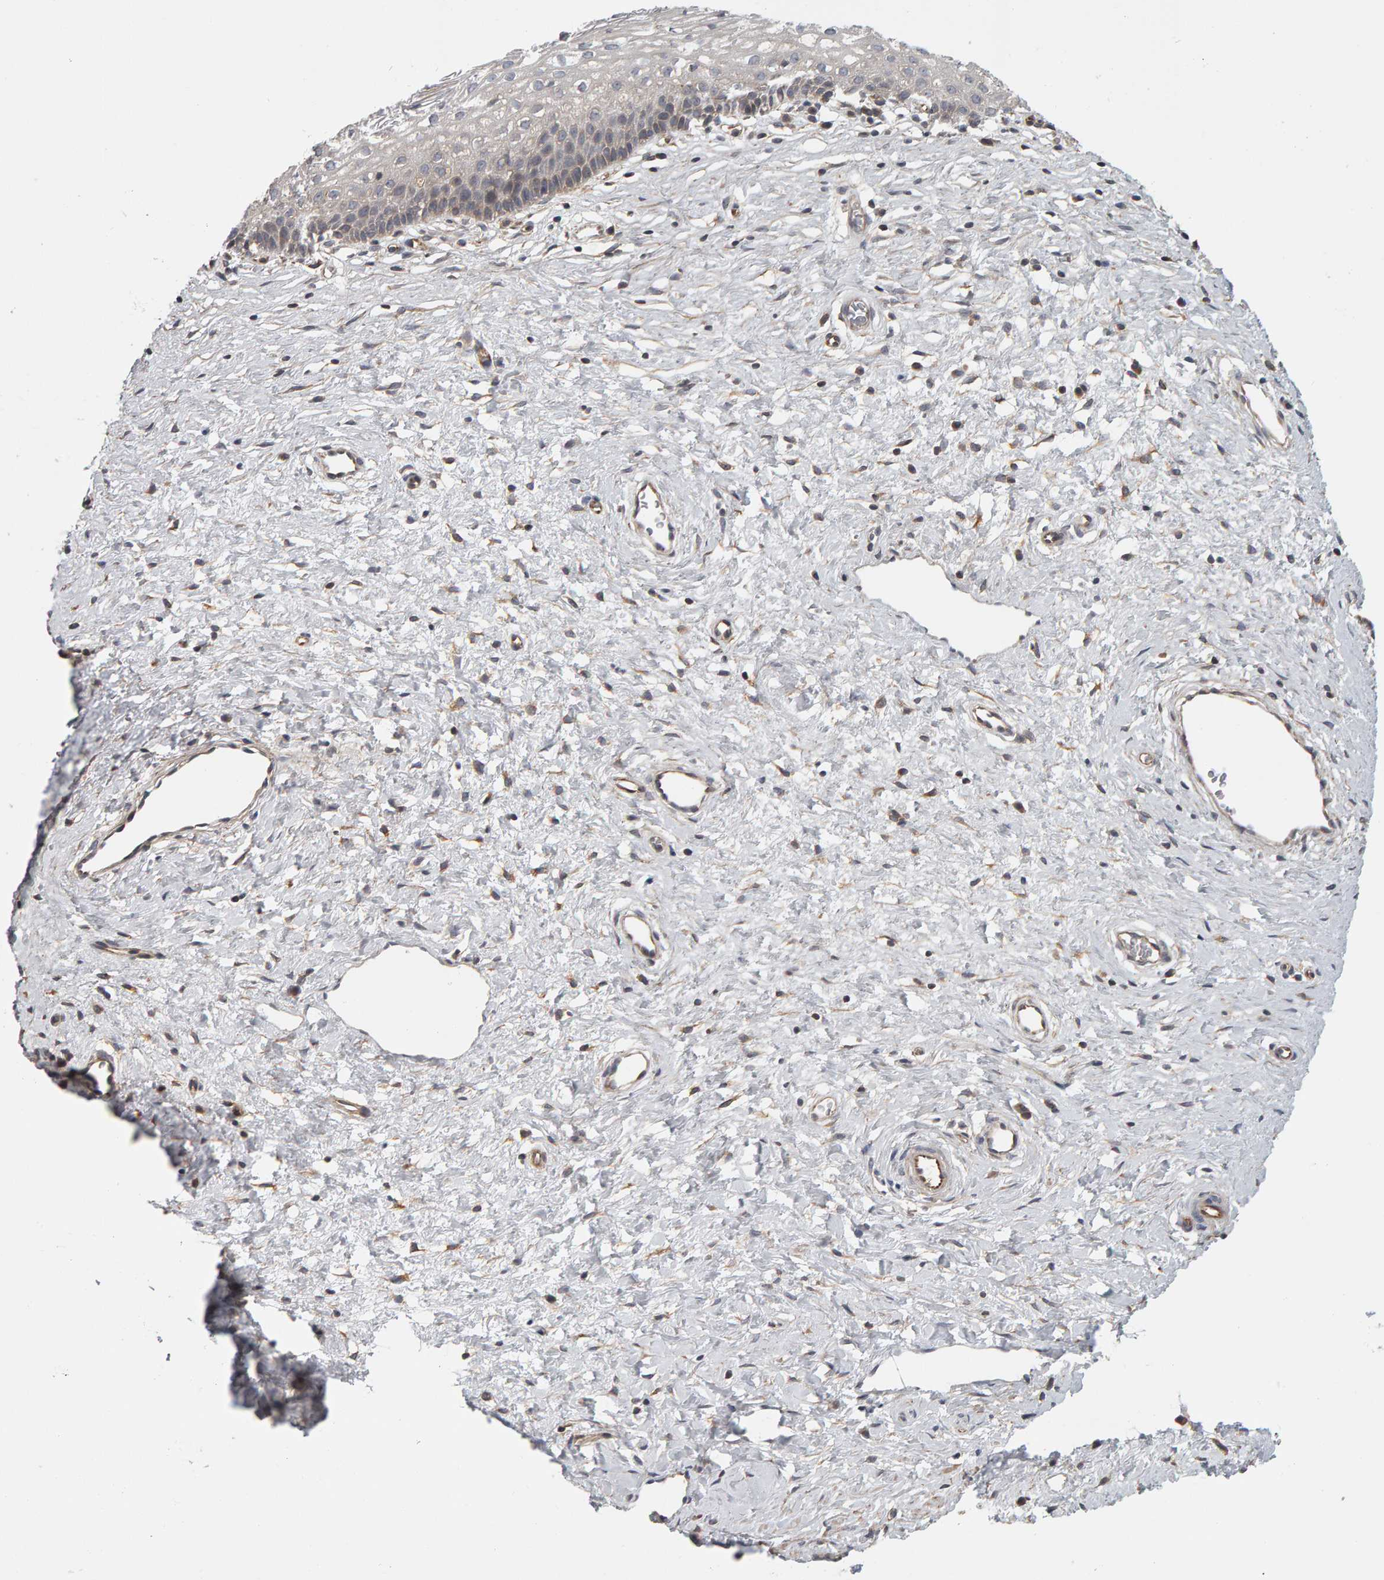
{"staining": {"intensity": "moderate", "quantity": ">75%", "location": "cytoplasmic/membranous"}, "tissue": "cervix", "cell_type": "Glandular cells", "image_type": "normal", "snomed": [{"axis": "morphology", "description": "Normal tissue, NOS"}, {"axis": "topography", "description": "Cervix"}], "caption": "IHC of benign cervix shows medium levels of moderate cytoplasmic/membranous positivity in about >75% of glandular cells.", "gene": "C9orf72", "patient": {"sex": "female", "age": 27}}